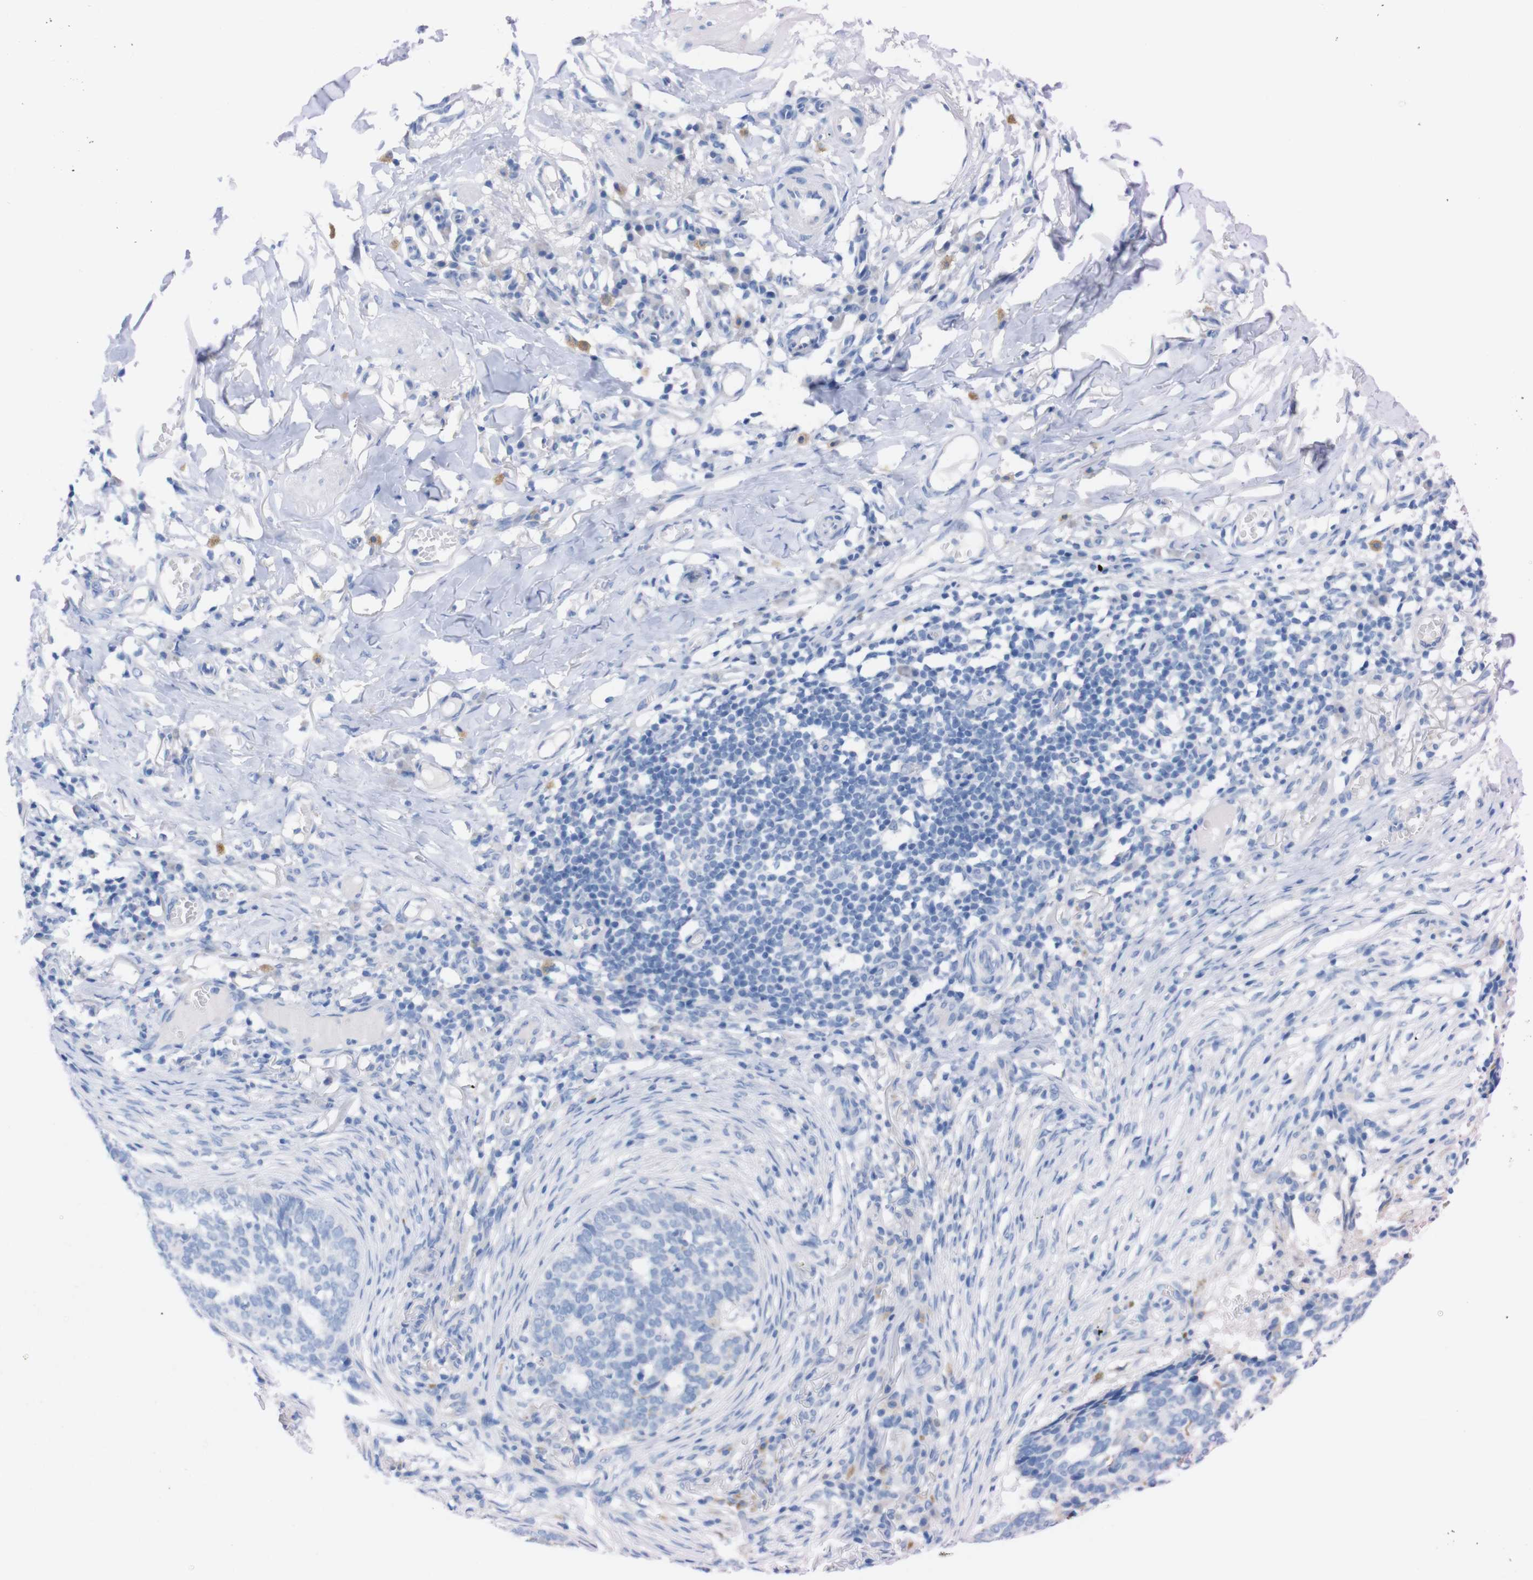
{"staining": {"intensity": "negative", "quantity": "none", "location": "none"}, "tissue": "skin cancer", "cell_type": "Tumor cells", "image_type": "cancer", "snomed": [{"axis": "morphology", "description": "Basal cell carcinoma"}, {"axis": "topography", "description": "Skin"}], "caption": "Tumor cells show no significant protein staining in skin basal cell carcinoma.", "gene": "TMEM243", "patient": {"sex": "male", "age": 85}}